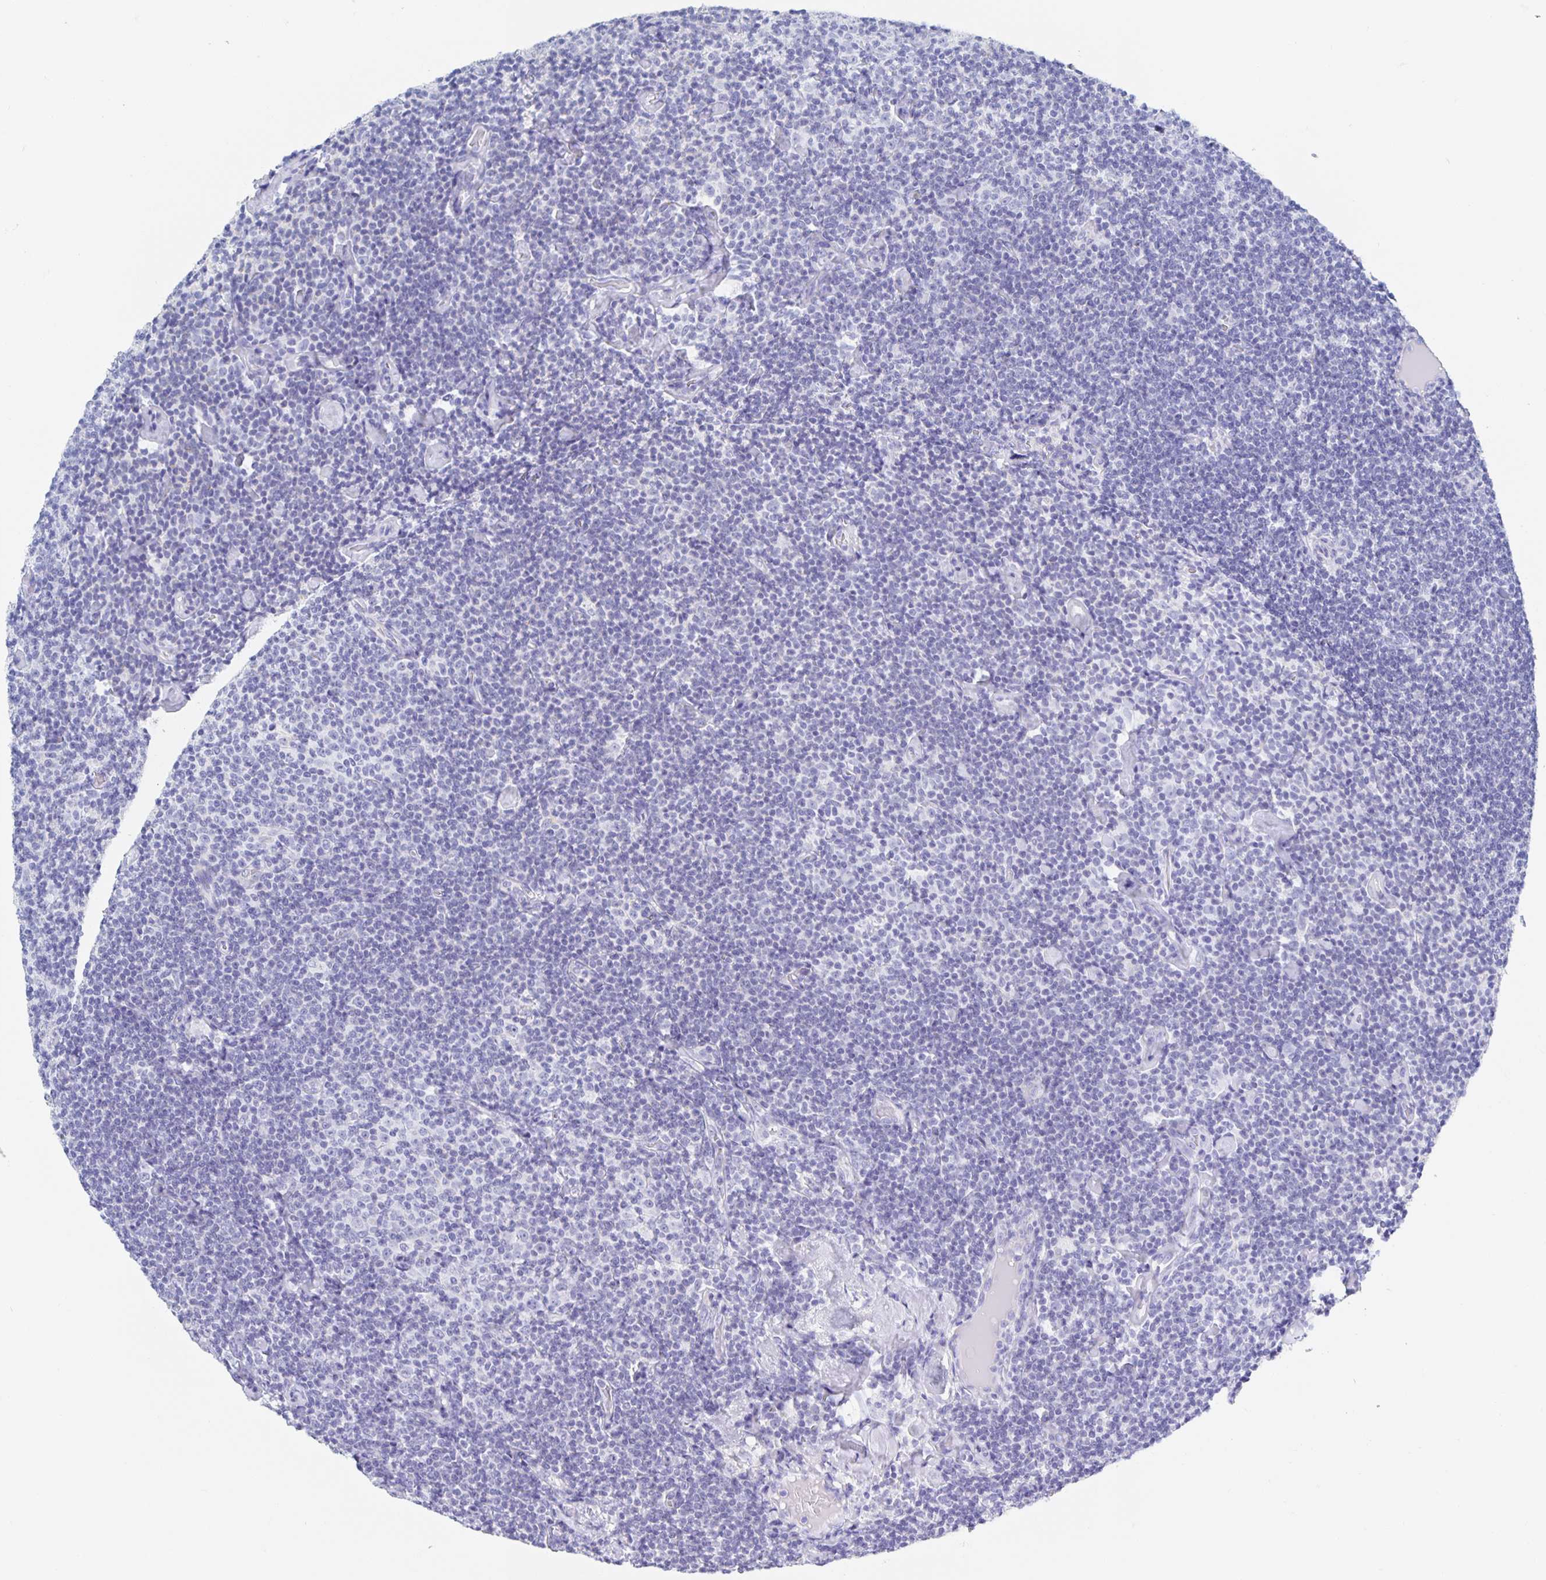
{"staining": {"intensity": "negative", "quantity": "none", "location": "none"}, "tissue": "lymphoma", "cell_type": "Tumor cells", "image_type": "cancer", "snomed": [{"axis": "morphology", "description": "Malignant lymphoma, non-Hodgkin's type, Low grade"}, {"axis": "topography", "description": "Lymph node"}], "caption": "High magnification brightfield microscopy of lymphoma stained with DAB (3,3'-diaminobenzidine) (brown) and counterstained with hematoxylin (blue): tumor cells show no significant expression.", "gene": "DMBT1", "patient": {"sex": "male", "age": 81}}